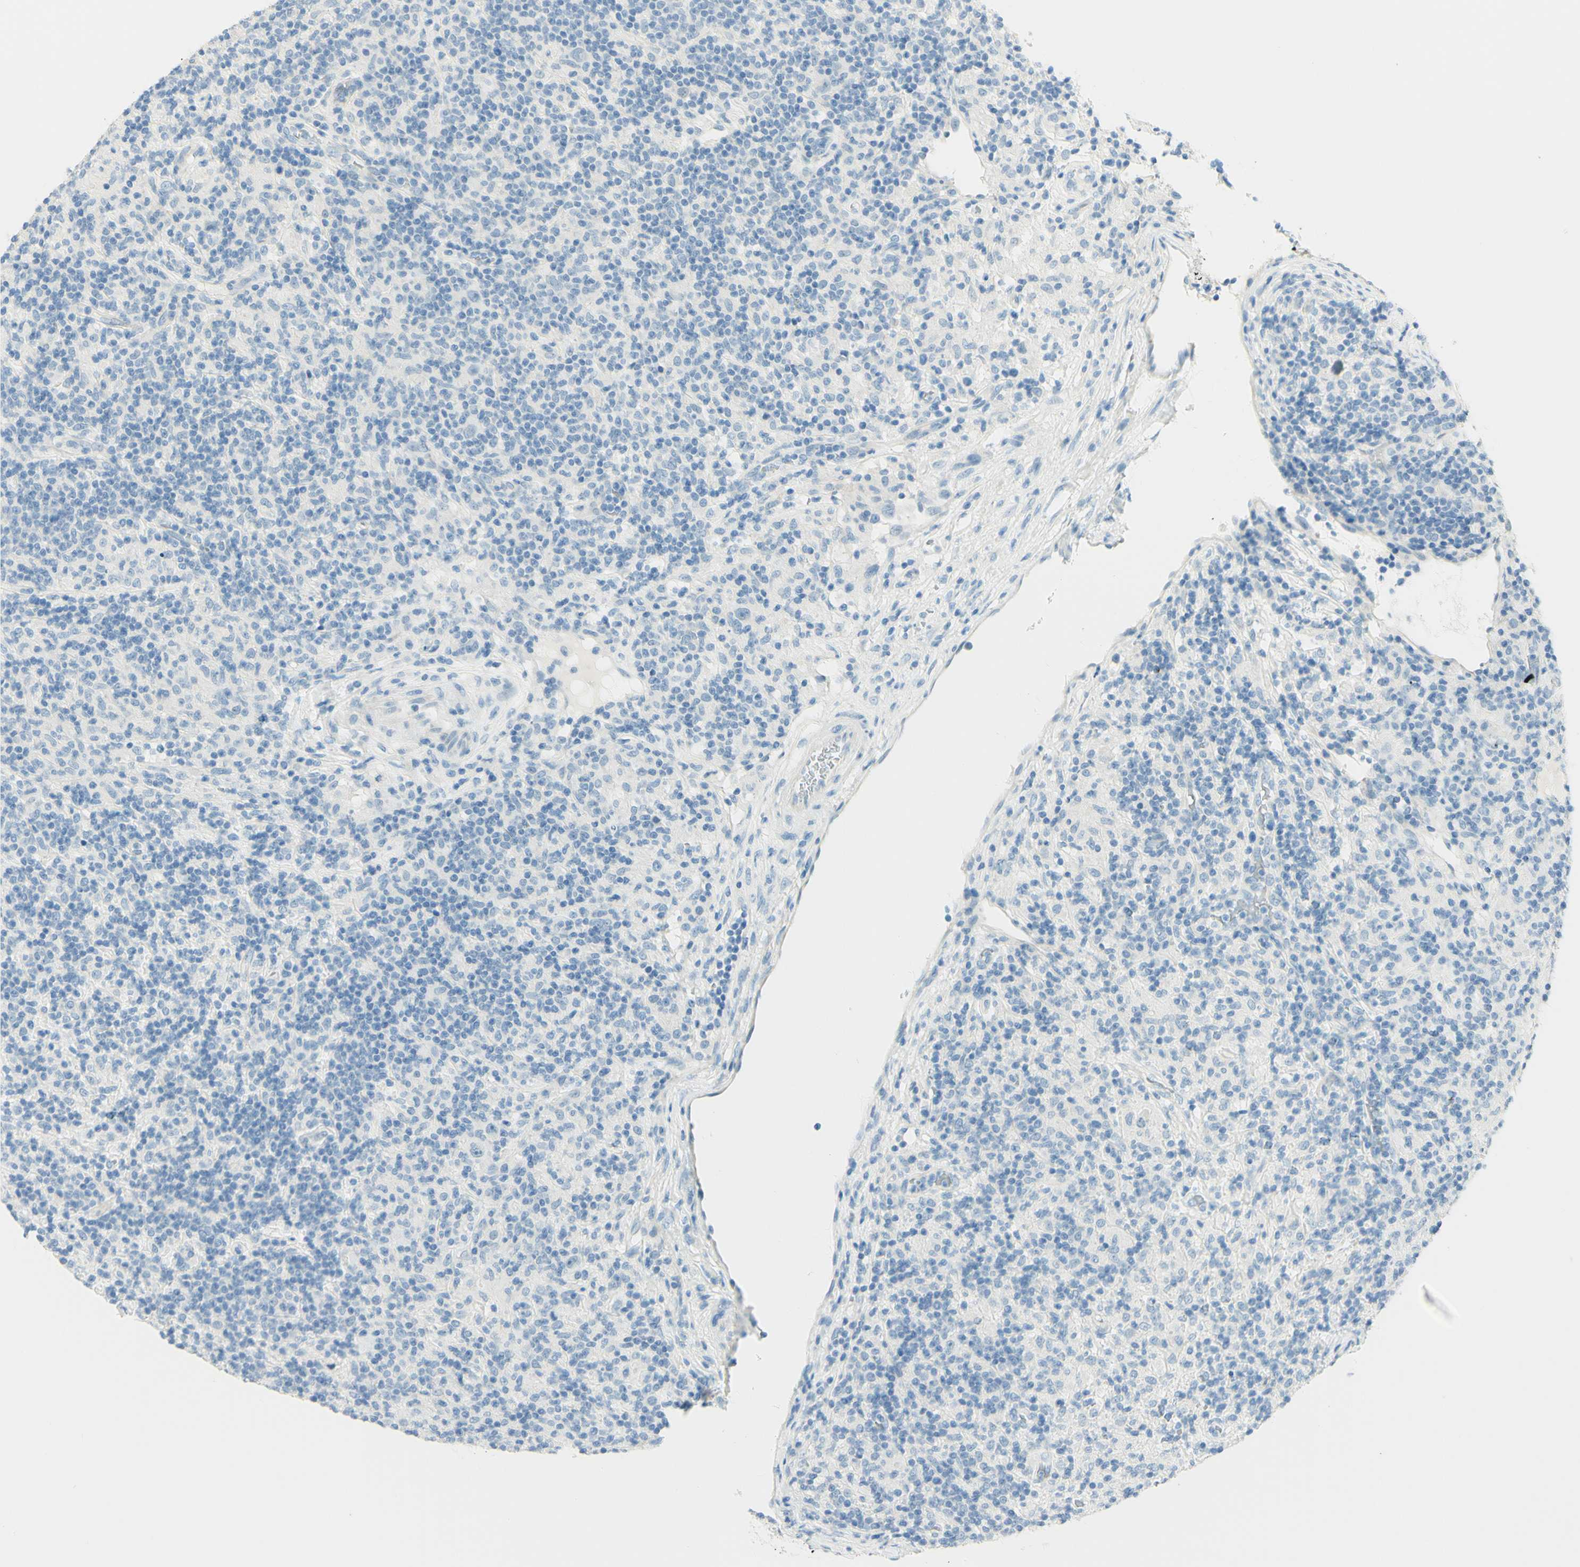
{"staining": {"intensity": "negative", "quantity": "none", "location": "none"}, "tissue": "lymphoma", "cell_type": "Tumor cells", "image_type": "cancer", "snomed": [{"axis": "morphology", "description": "Hodgkin's disease, NOS"}, {"axis": "topography", "description": "Lymph node"}], "caption": "A photomicrograph of lymphoma stained for a protein reveals no brown staining in tumor cells. (DAB (3,3'-diaminobenzidine) immunohistochemistry (IHC), high magnification).", "gene": "TMEM132D", "patient": {"sex": "male", "age": 70}}